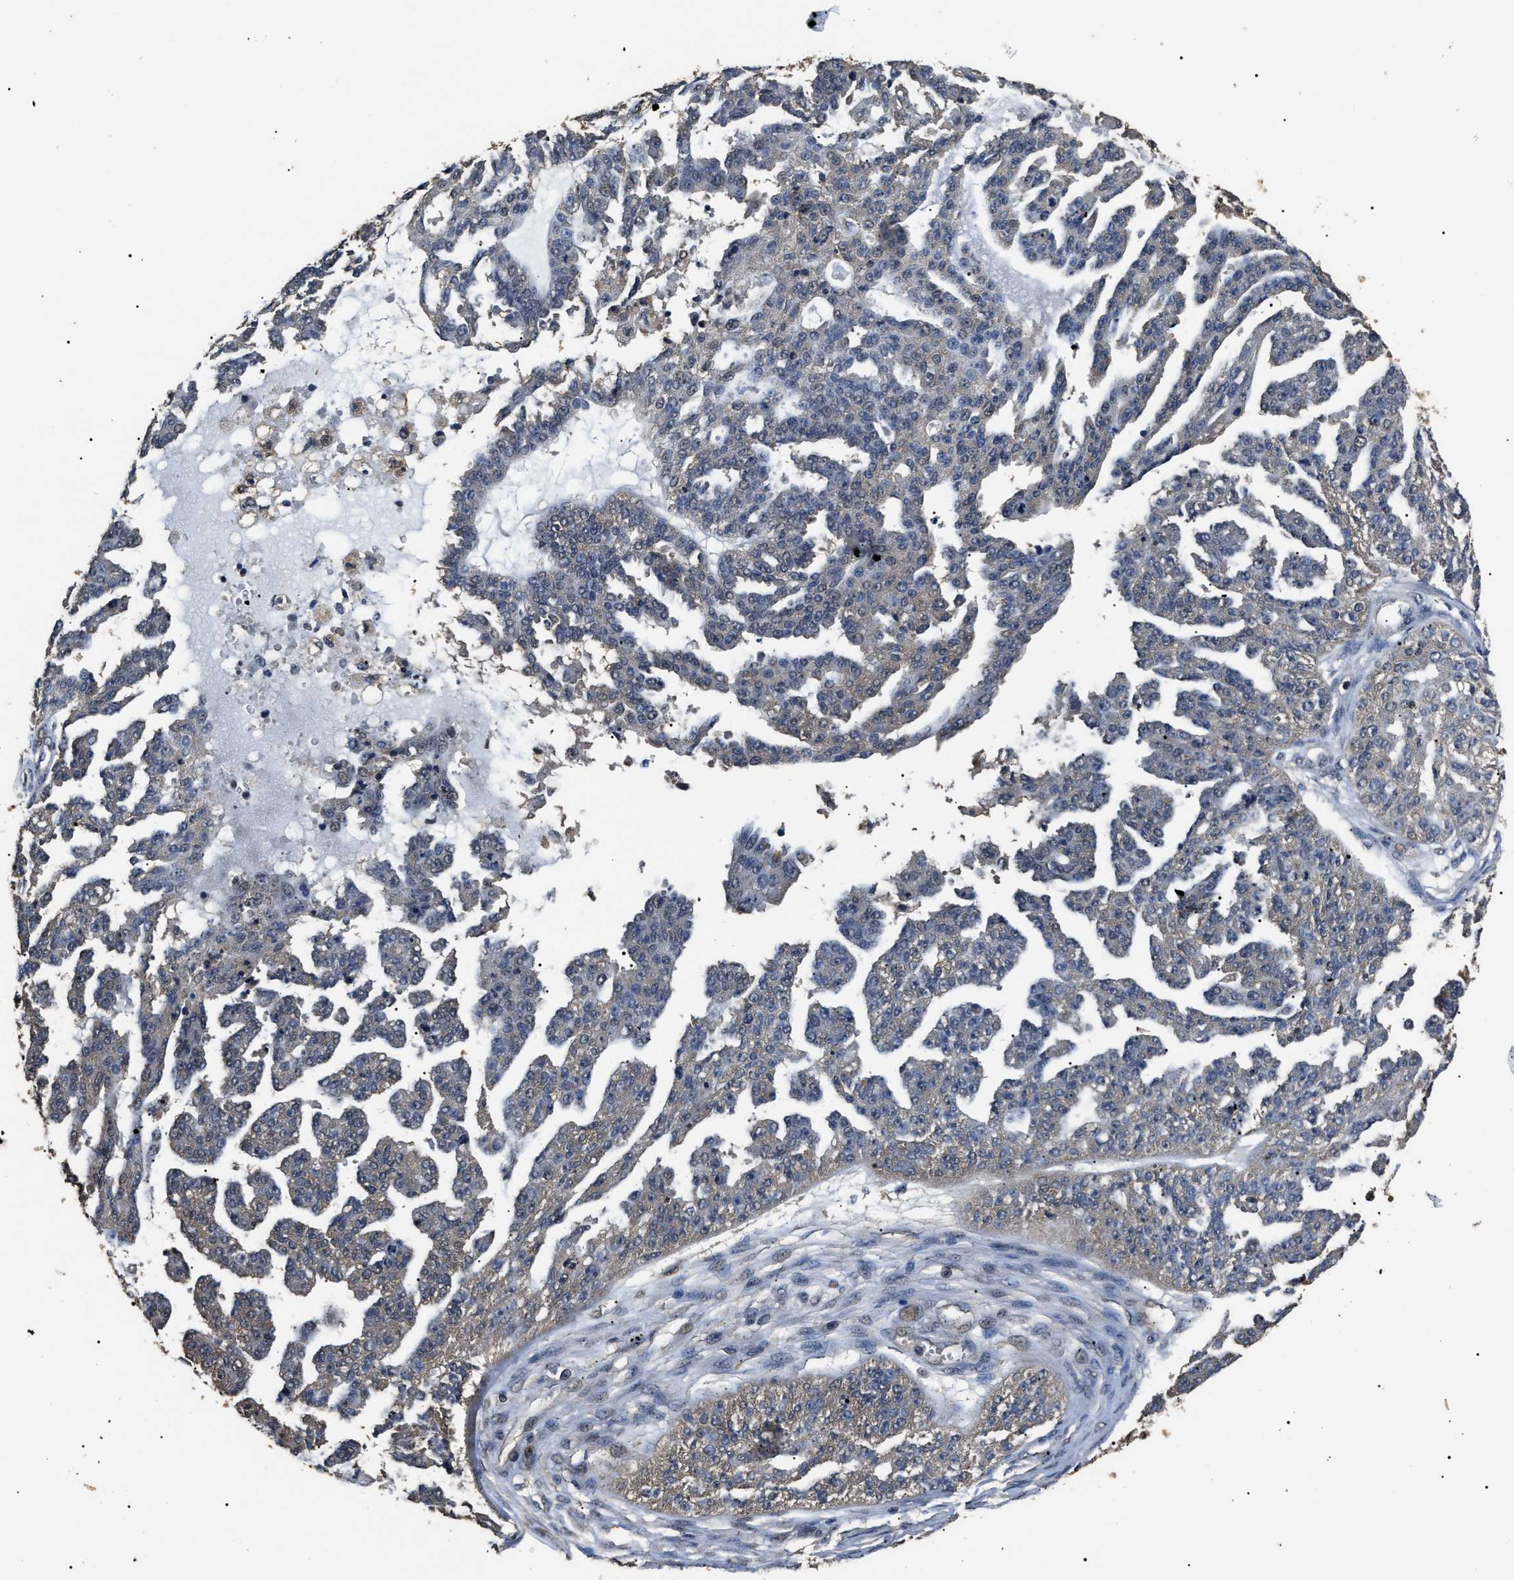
{"staining": {"intensity": "negative", "quantity": "none", "location": "none"}, "tissue": "ovarian cancer", "cell_type": "Tumor cells", "image_type": "cancer", "snomed": [{"axis": "morphology", "description": "Cystadenocarcinoma, serous, NOS"}, {"axis": "topography", "description": "Ovary"}], "caption": "Immunohistochemistry micrograph of neoplastic tissue: ovarian serous cystadenocarcinoma stained with DAB demonstrates no significant protein expression in tumor cells. The staining is performed using DAB (3,3'-diaminobenzidine) brown chromogen with nuclei counter-stained in using hematoxylin.", "gene": "PSMD8", "patient": {"sex": "female", "age": 58}}